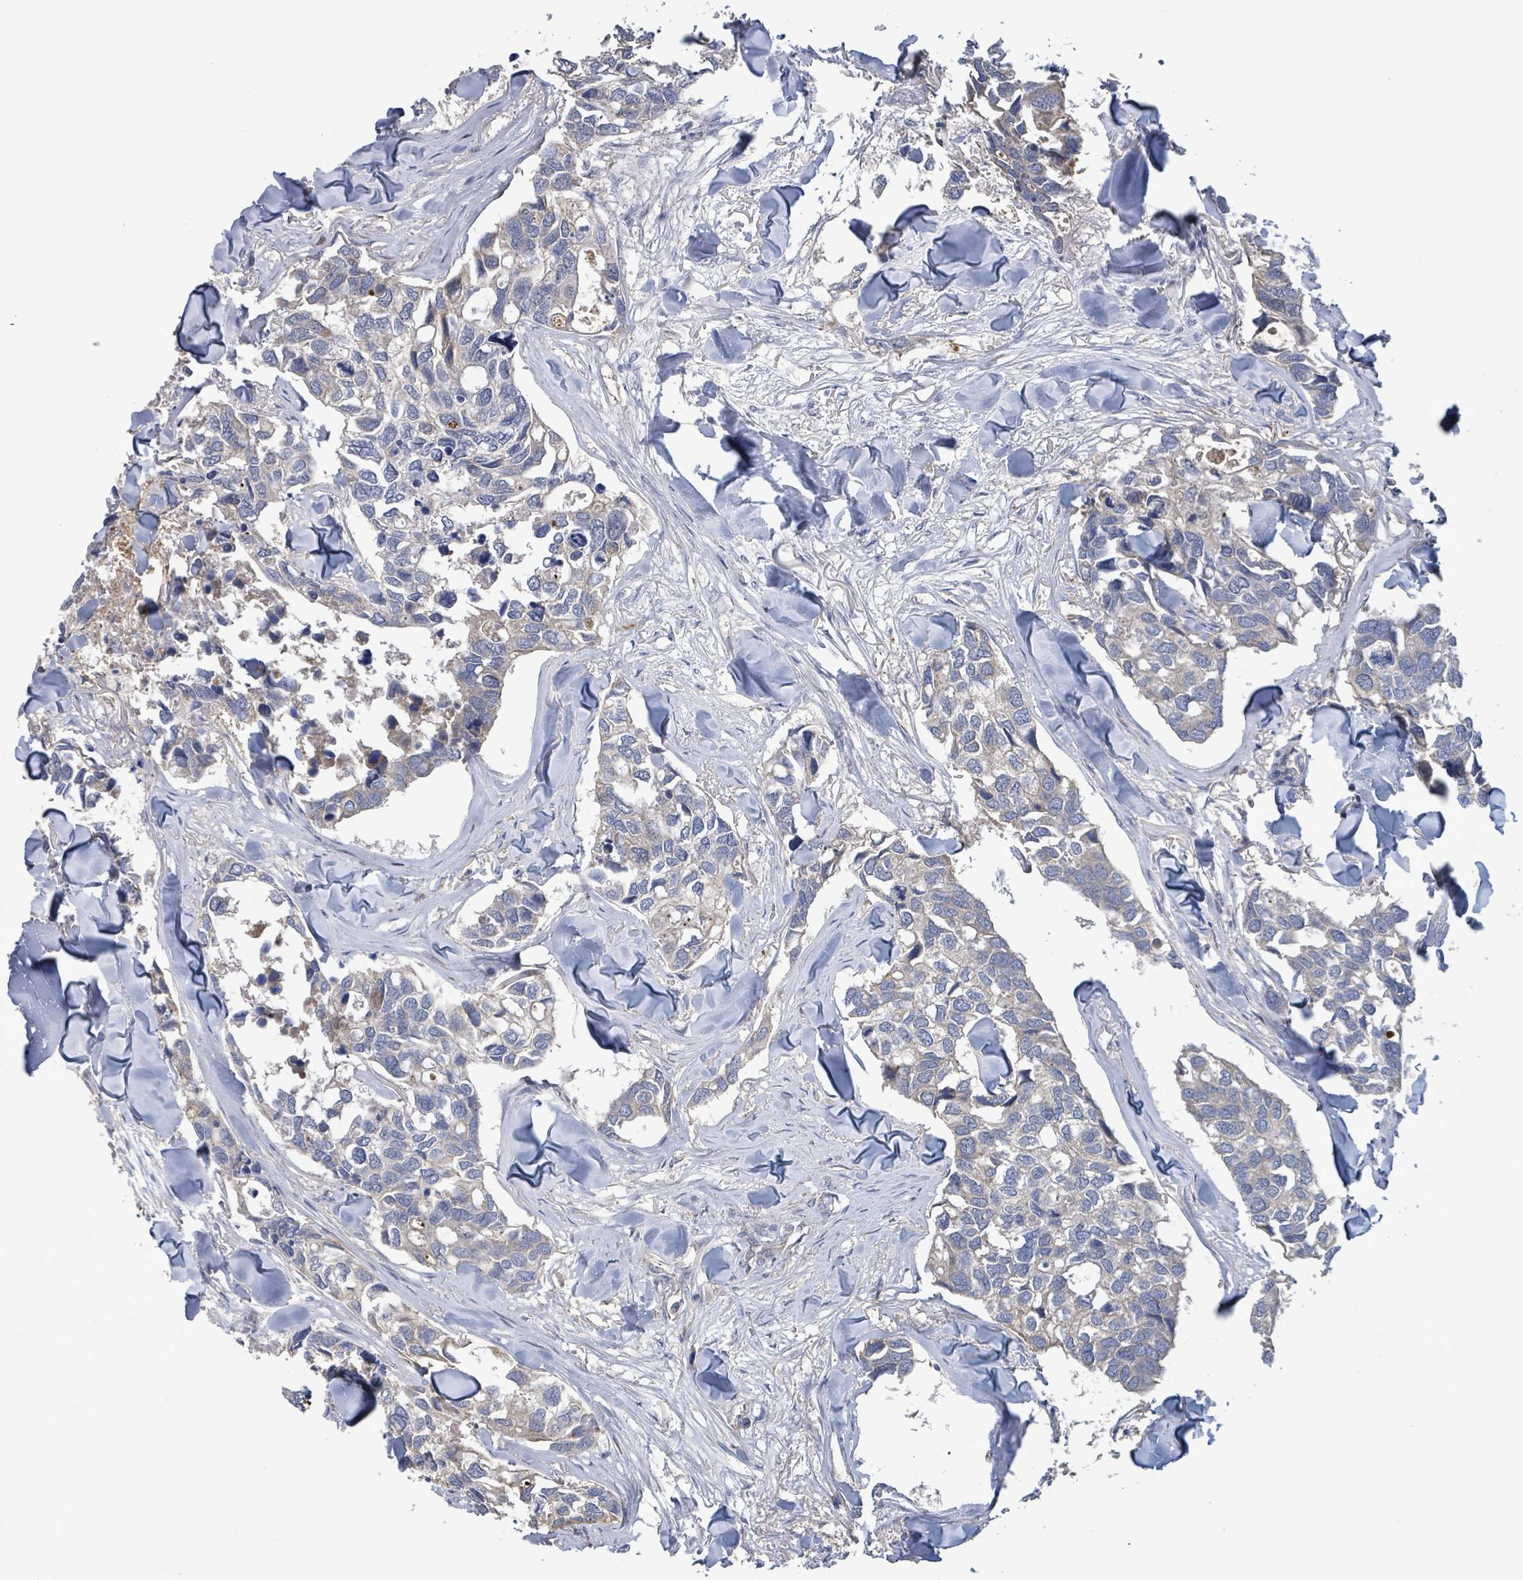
{"staining": {"intensity": "negative", "quantity": "none", "location": "none"}, "tissue": "breast cancer", "cell_type": "Tumor cells", "image_type": "cancer", "snomed": [{"axis": "morphology", "description": "Duct carcinoma"}, {"axis": "topography", "description": "Breast"}], "caption": "Immunohistochemical staining of breast cancer reveals no significant staining in tumor cells. Brightfield microscopy of IHC stained with DAB (brown) and hematoxylin (blue), captured at high magnification.", "gene": "PLAAT1", "patient": {"sex": "female", "age": 83}}